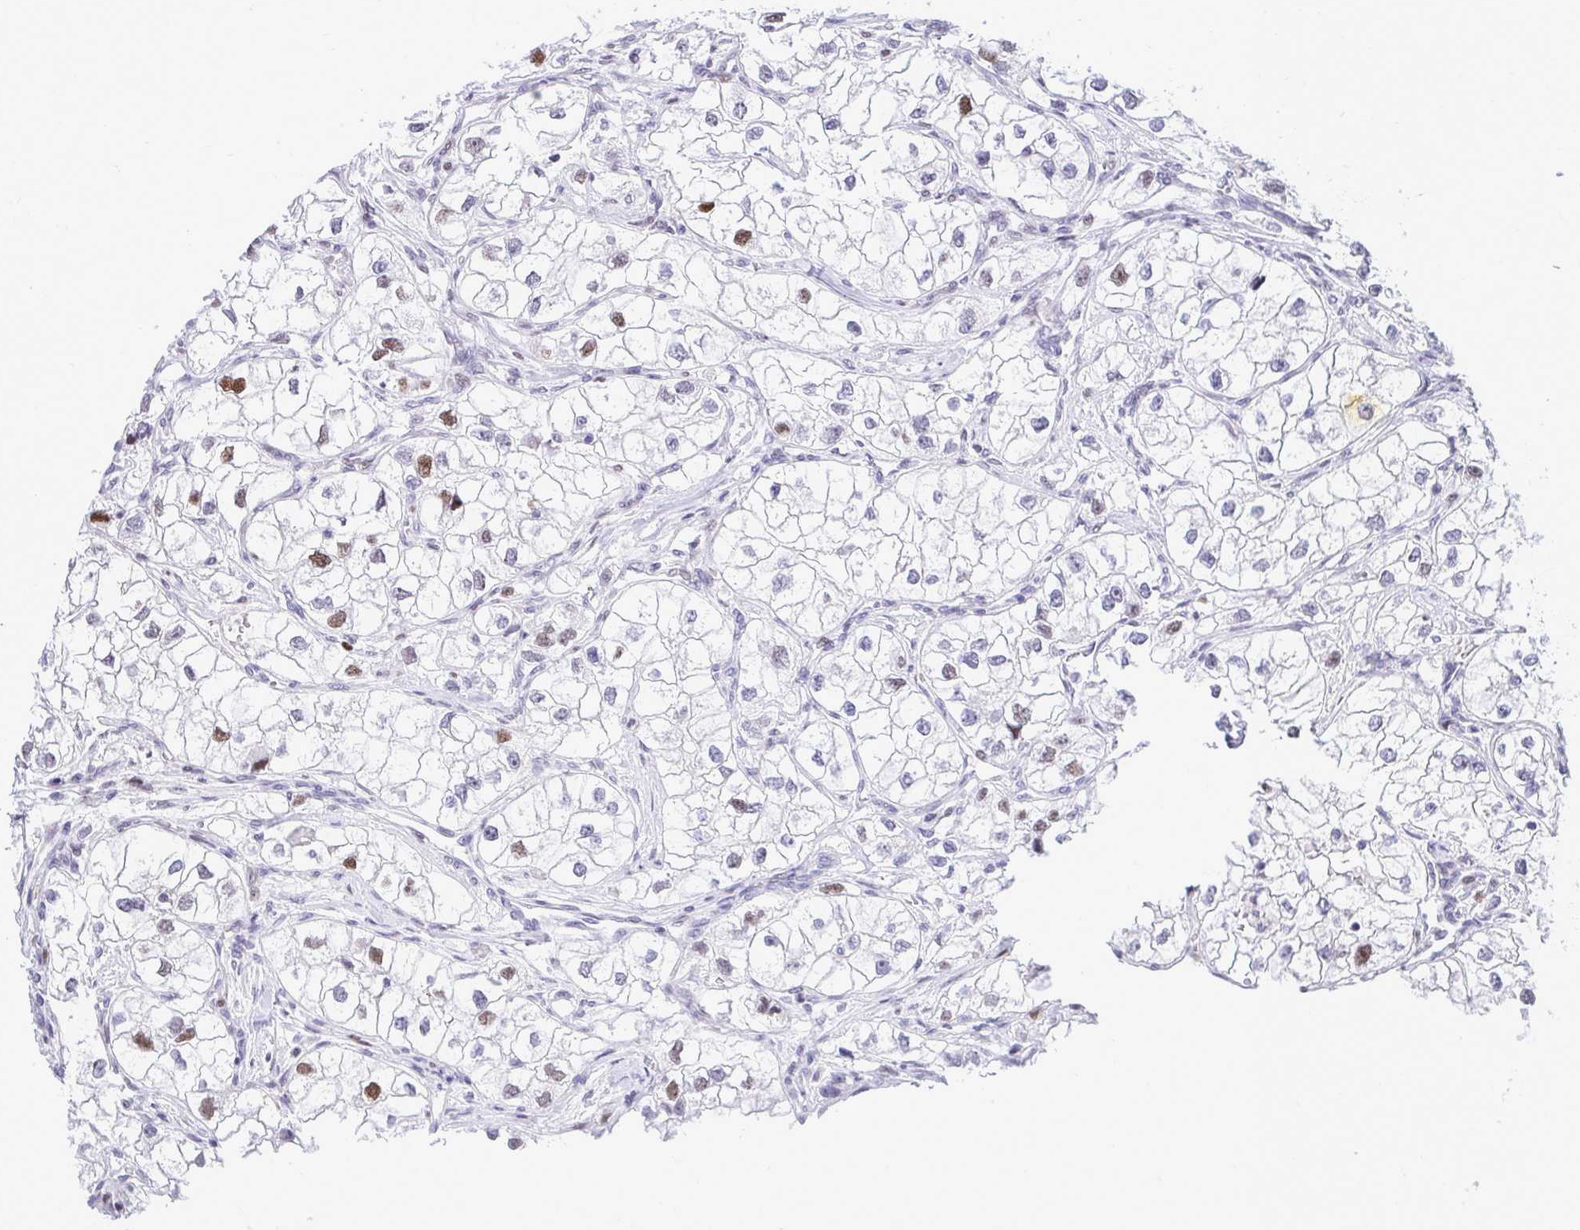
{"staining": {"intensity": "moderate", "quantity": "<25%", "location": "nuclear"}, "tissue": "renal cancer", "cell_type": "Tumor cells", "image_type": "cancer", "snomed": [{"axis": "morphology", "description": "Adenocarcinoma, NOS"}, {"axis": "topography", "description": "Kidney"}], "caption": "A histopathology image showing moderate nuclear positivity in approximately <25% of tumor cells in renal cancer (adenocarcinoma), as visualized by brown immunohistochemical staining.", "gene": "C1QL2", "patient": {"sex": "male", "age": 59}}